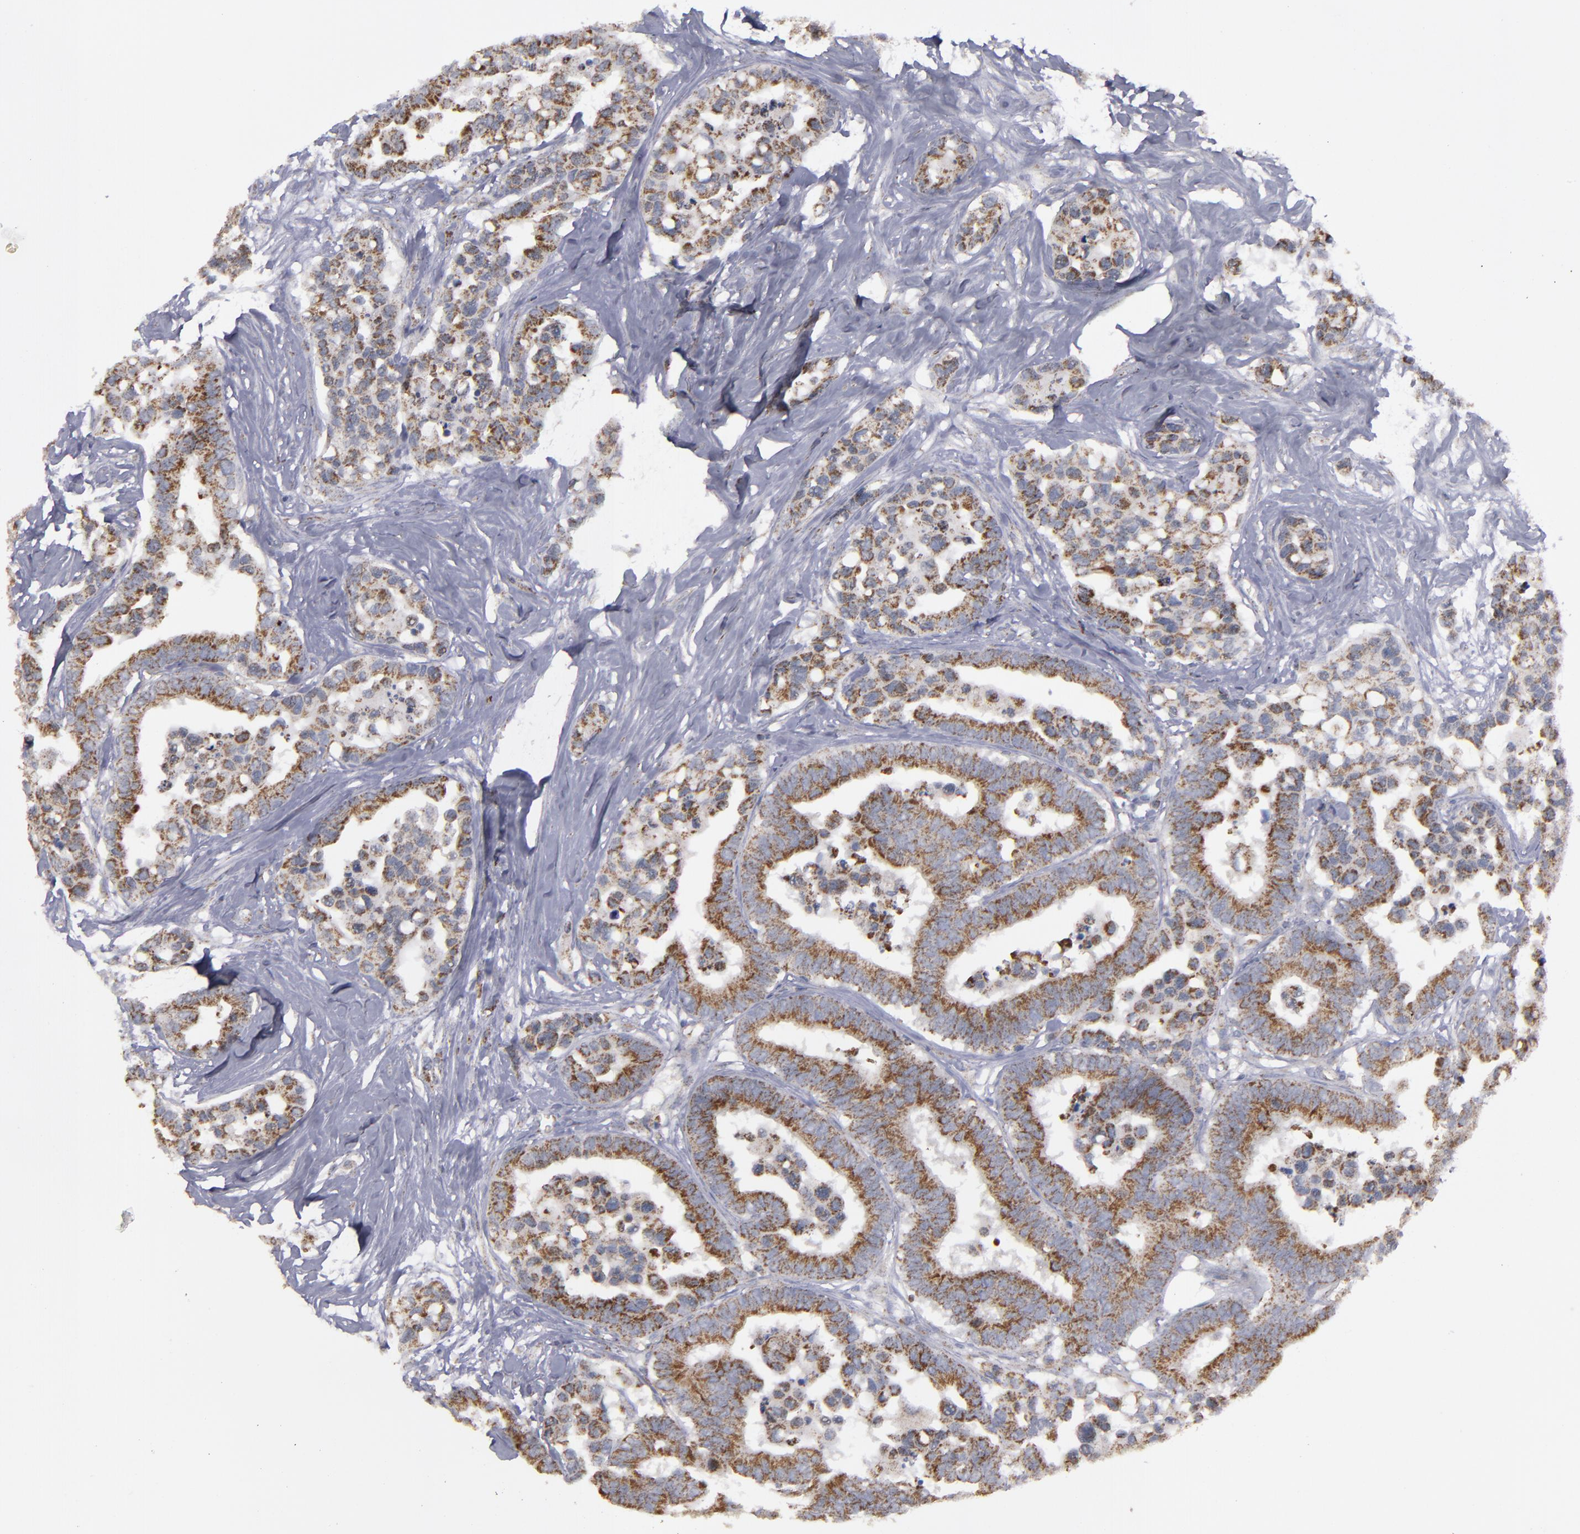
{"staining": {"intensity": "strong", "quantity": ">75%", "location": "cytoplasmic/membranous"}, "tissue": "colorectal cancer", "cell_type": "Tumor cells", "image_type": "cancer", "snomed": [{"axis": "morphology", "description": "Adenocarcinoma, NOS"}, {"axis": "topography", "description": "Colon"}], "caption": "Brown immunohistochemical staining in colorectal cancer exhibits strong cytoplasmic/membranous staining in about >75% of tumor cells.", "gene": "MYOM2", "patient": {"sex": "male", "age": 82}}